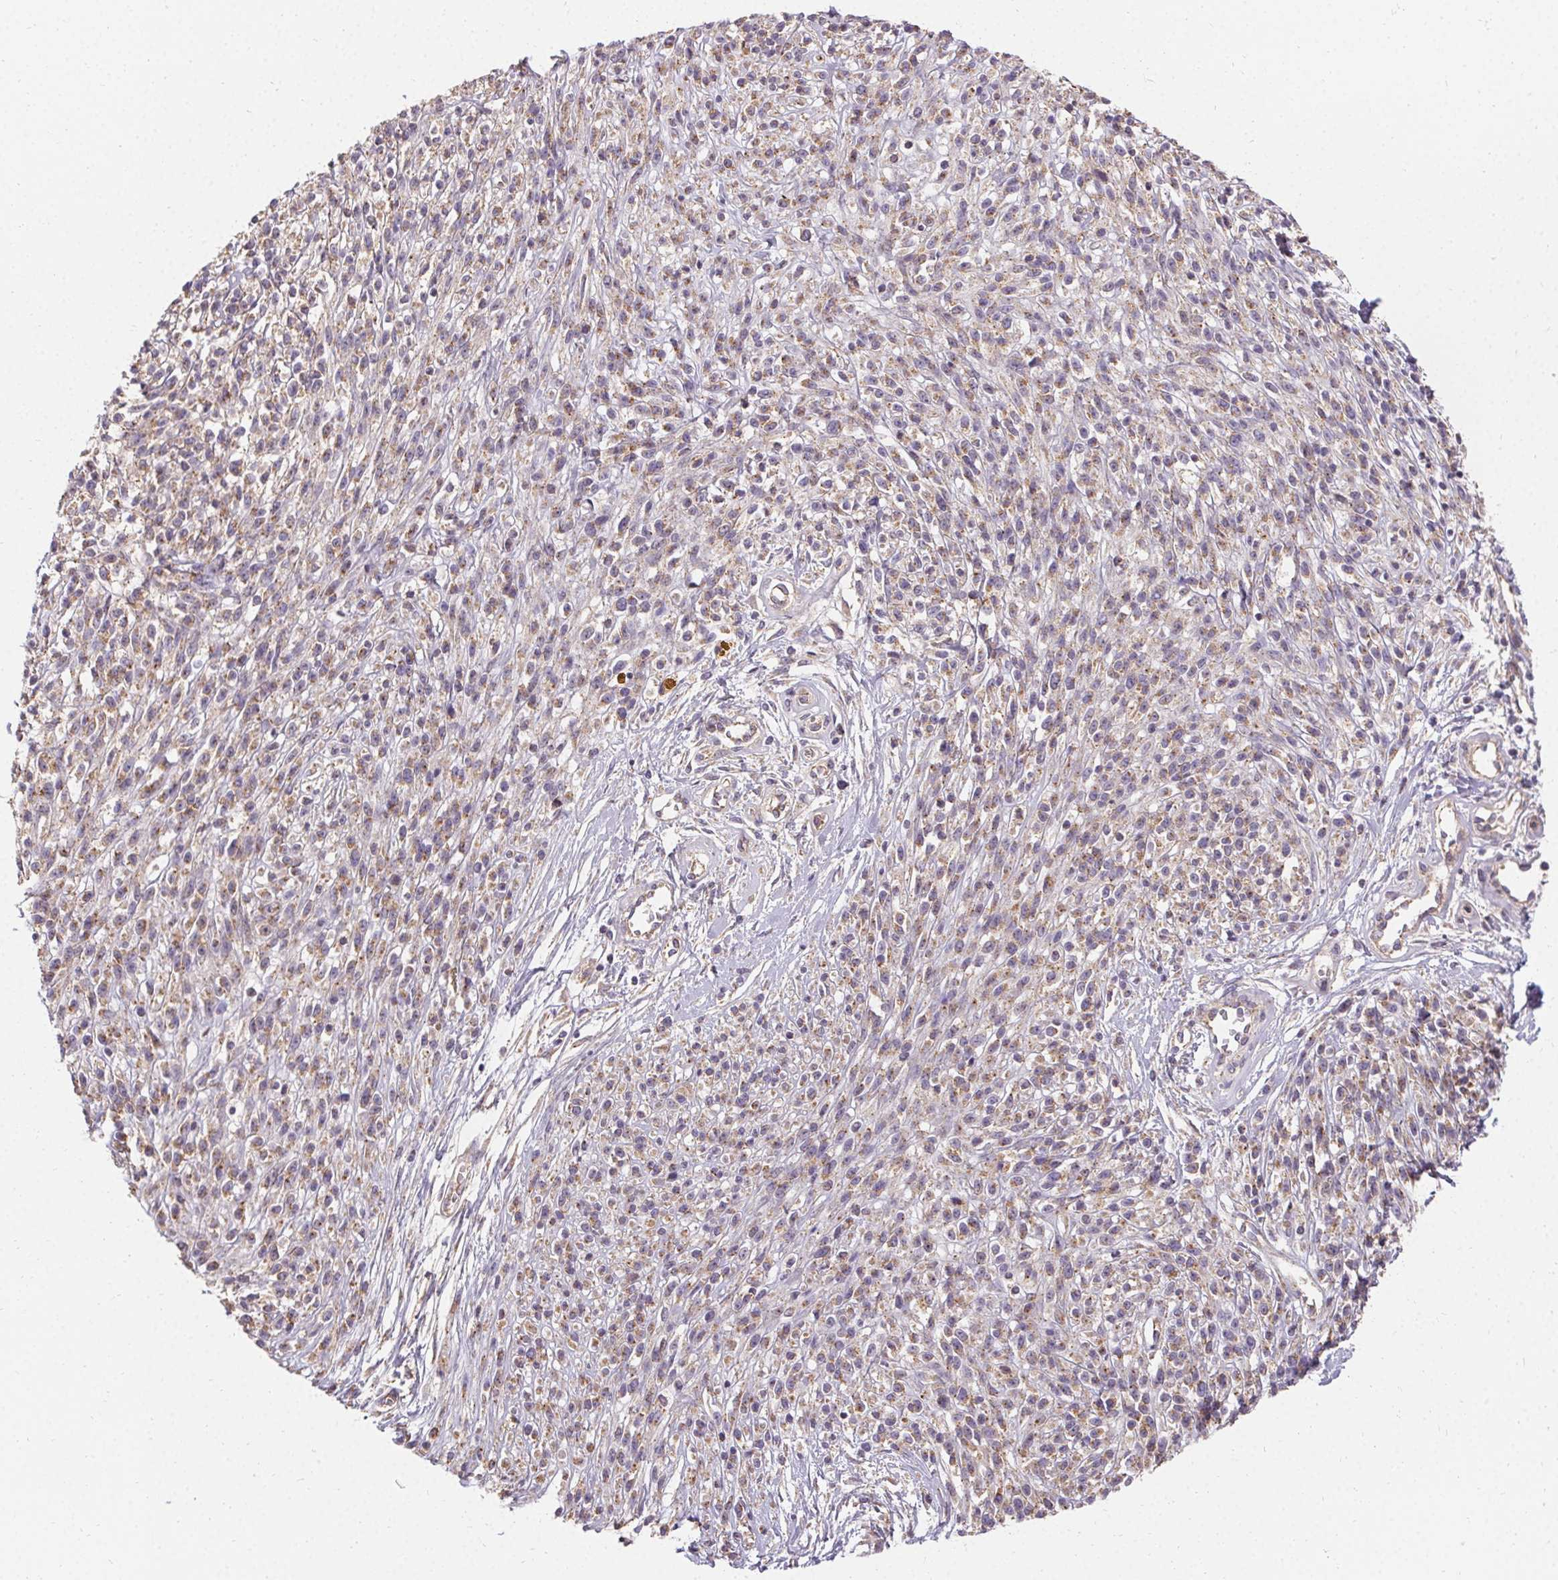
{"staining": {"intensity": "weak", "quantity": "25%-75%", "location": "cytoplasmic/membranous"}, "tissue": "melanoma", "cell_type": "Tumor cells", "image_type": "cancer", "snomed": [{"axis": "morphology", "description": "Malignant melanoma, NOS"}, {"axis": "topography", "description": "Skin"}, {"axis": "topography", "description": "Skin of trunk"}], "caption": "Protein expression analysis of human malignant melanoma reveals weak cytoplasmic/membranous positivity in approximately 25%-75% of tumor cells. Using DAB (3,3'-diaminobenzidine) (brown) and hematoxylin (blue) stains, captured at high magnification using brightfield microscopy.", "gene": "APLP1", "patient": {"sex": "male", "age": 74}}